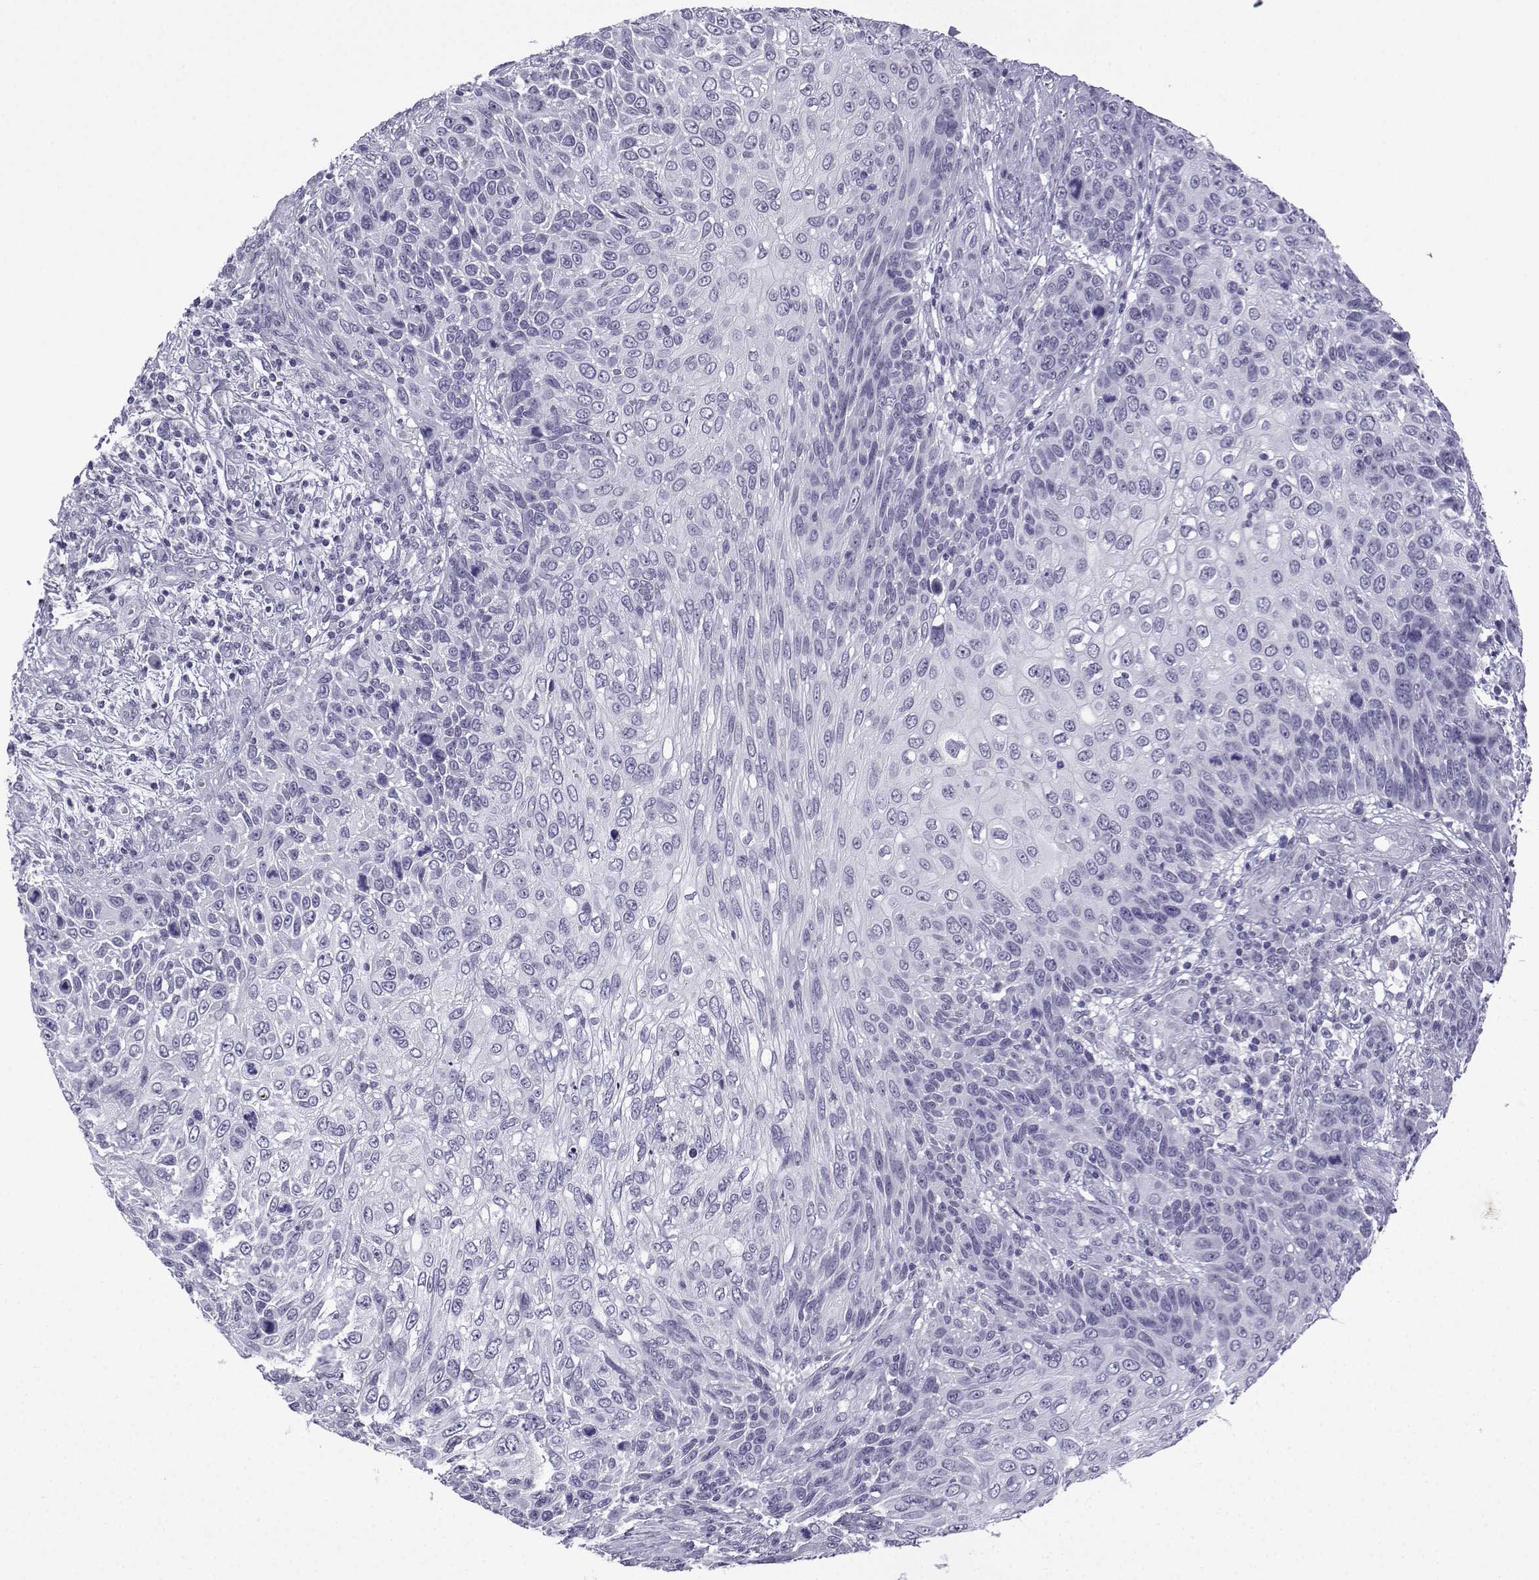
{"staining": {"intensity": "negative", "quantity": "none", "location": "none"}, "tissue": "skin cancer", "cell_type": "Tumor cells", "image_type": "cancer", "snomed": [{"axis": "morphology", "description": "Squamous cell carcinoma, NOS"}, {"axis": "topography", "description": "Skin"}], "caption": "Tumor cells show no significant expression in skin cancer (squamous cell carcinoma). (IHC, brightfield microscopy, high magnification).", "gene": "MRGBP", "patient": {"sex": "male", "age": 92}}